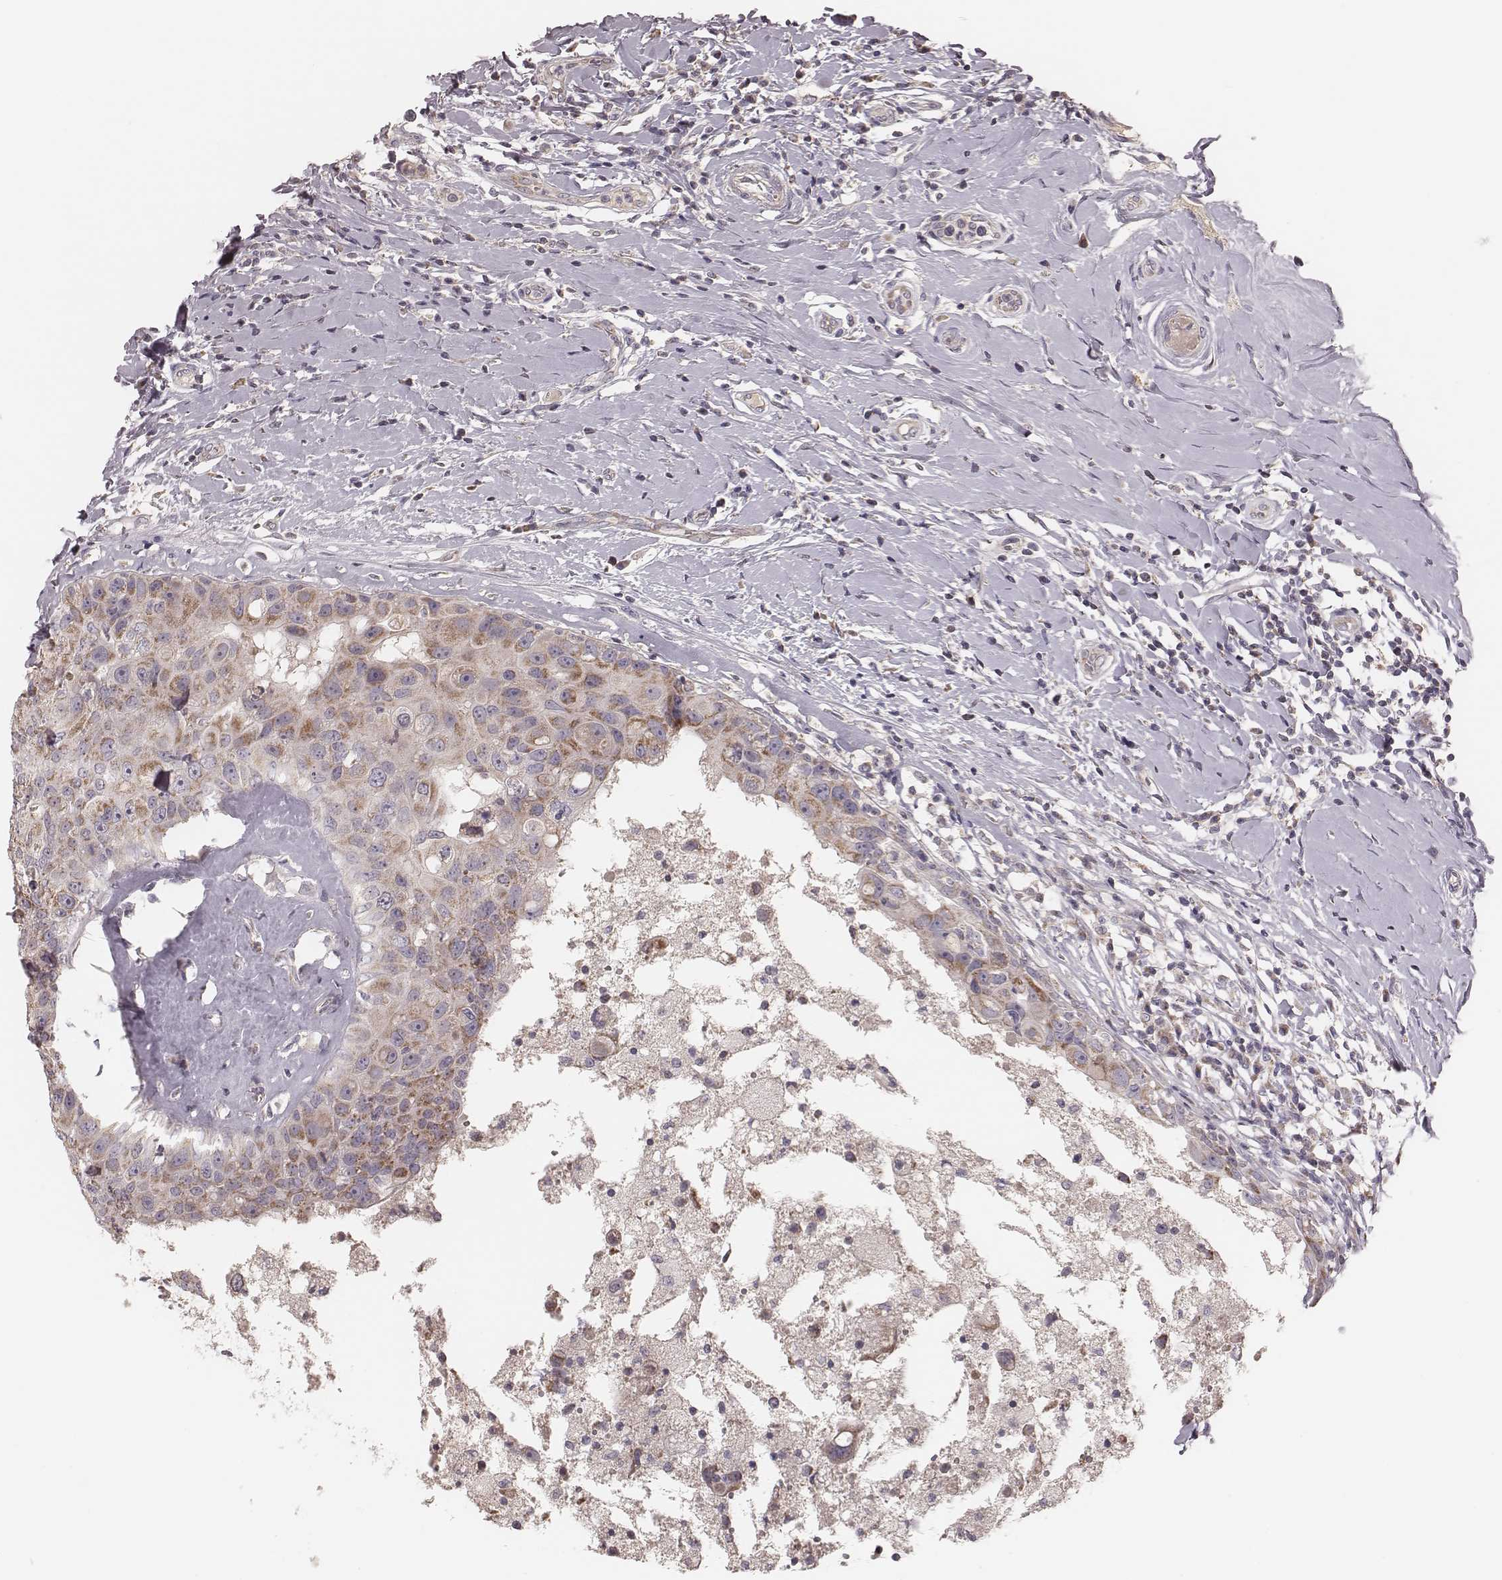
{"staining": {"intensity": "moderate", "quantity": "25%-75%", "location": "cytoplasmic/membranous"}, "tissue": "breast cancer", "cell_type": "Tumor cells", "image_type": "cancer", "snomed": [{"axis": "morphology", "description": "Duct carcinoma"}, {"axis": "topography", "description": "Breast"}], "caption": "An image of human breast invasive ductal carcinoma stained for a protein shows moderate cytoplasmic/membranous brown staining in tumor cells.", "gene": "MRPS27", "patient": {"sex": "female", "age": 27}}